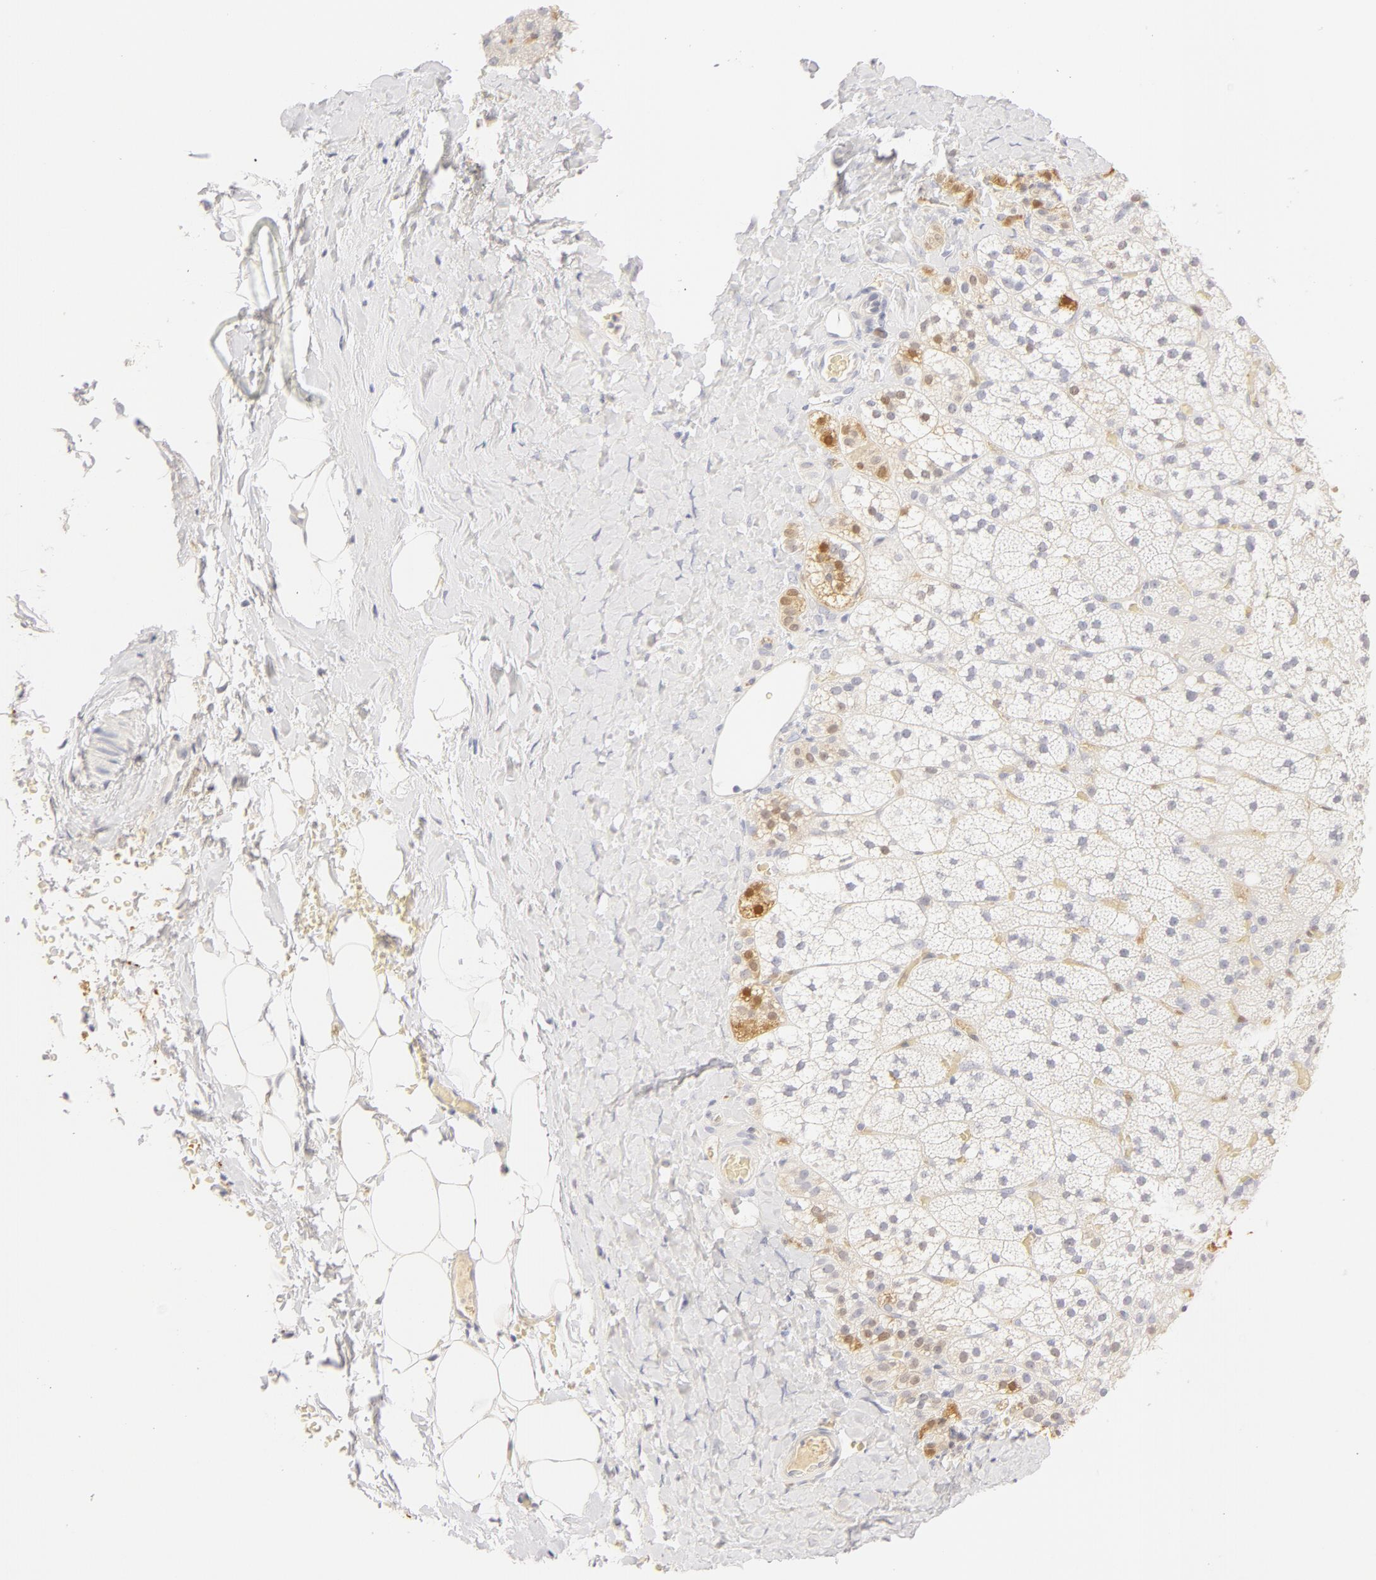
{"staining": {"intensity": "negative", "quantity": "none", "location": "none"}, "tissue": "adrenal gland", "cell_type": "Glandular cells", "image_type": "normal", "snomed": [{"axis": "morphology", "description": "Normal tissue, NOS"}, {"axis": "topography", "description": "Adrenal gland"}], "caption": "Human adrenal gland stained for a protein using immunohistochemistry reveals no staining in glandular cells.", "gene": "CA2", "patient": {"sex": "male", "age": 53}}